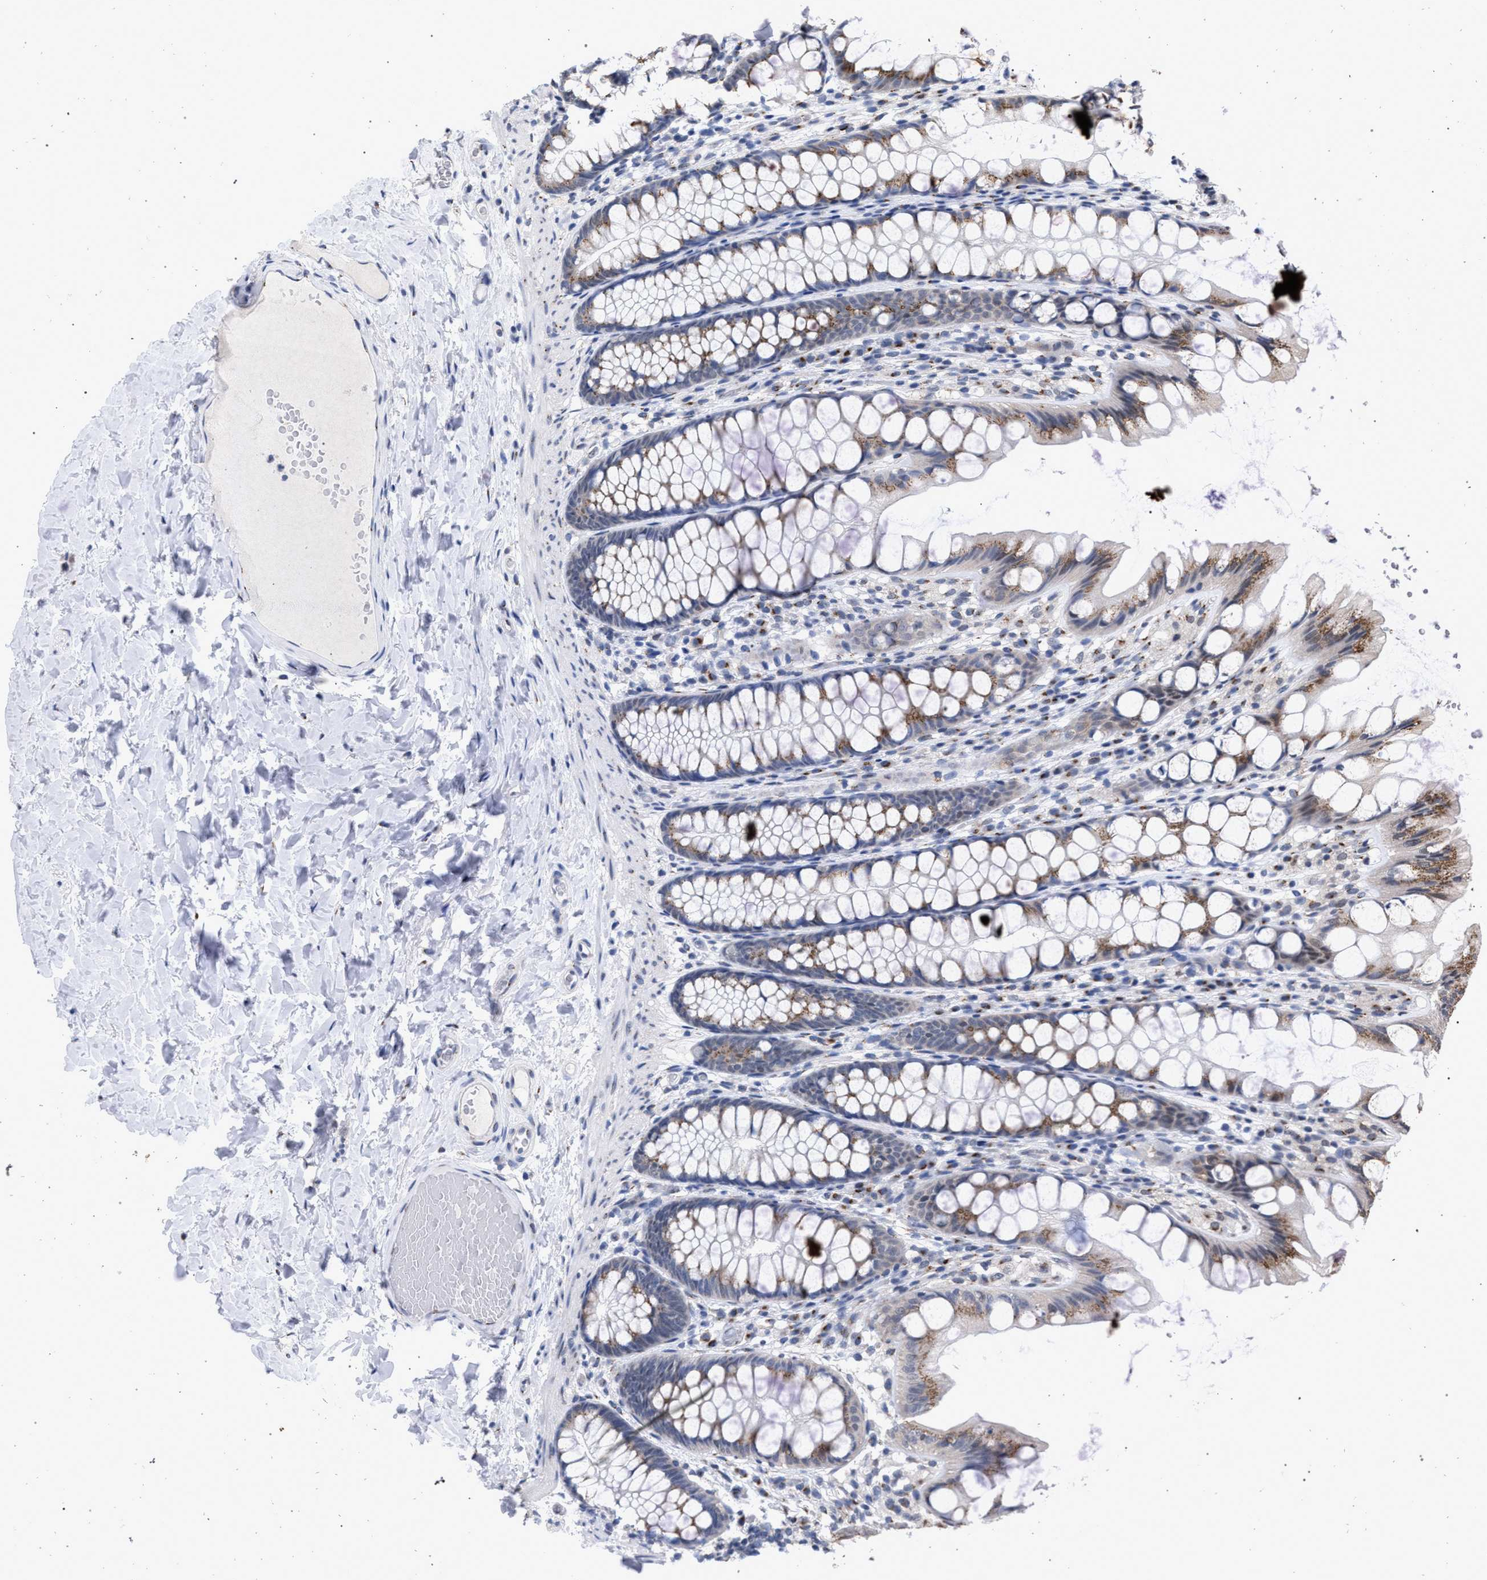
{"staining": {"intensity": "negative", "quantity": "none", "location": "none"}, "tissue": "colon", "cell_type": "Endothelial cells", "image_type": "normal", "snomed": [{"axis": "morphology", "description": "Normal tissue, NOS"}, {"axis": "topography", "description": "Colon"}], "caption": "Immunohistochemical staining of unremarkable colon displays no significant expression in endothelial cells.", "gene": "GOLGA2", "patient": {"sex": "male", "age": 47}}